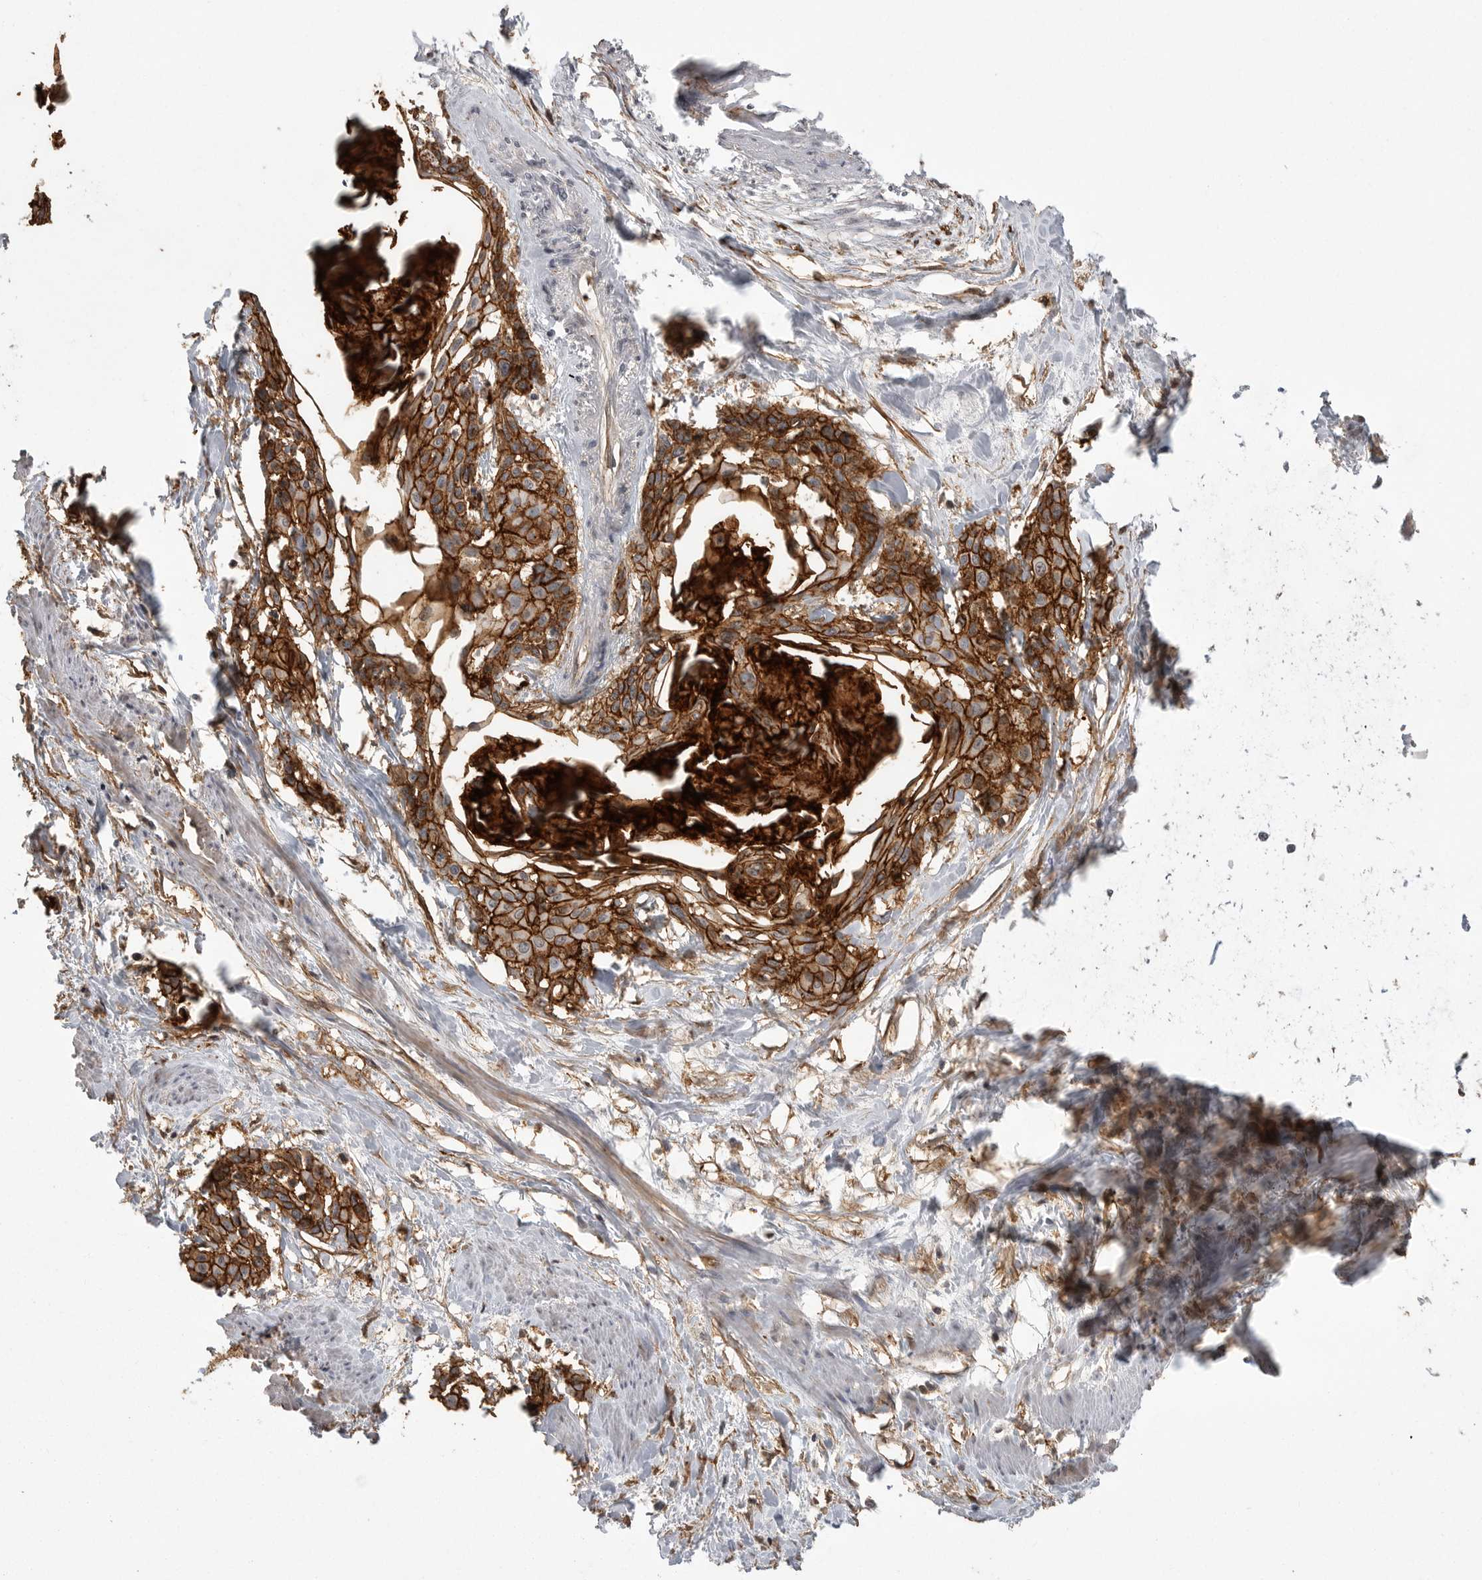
{"staining": {"intensity": "strong", "quantity": ">75%", "location": "cytoplasmic/membranous"}, "tissue": "cervical cancer", "cell_type": "Tumor cells", "image_type": "cancer", "snomed": [{"axis": "morphology", "description": "Squamous cell carcinoma, NOS"}, {"axis": "topography", "description": "Cervix"}], "caption": "High-power microscopy captured an immunohistochemistry histopathology image of squamous cell carcinoma (cervical), revealing strong cytoplasmic/membranous positivity in approximately >75% of tumor cells.", "gene": "NECTIN1", "patient": {"sex": "female", "age": 57}}